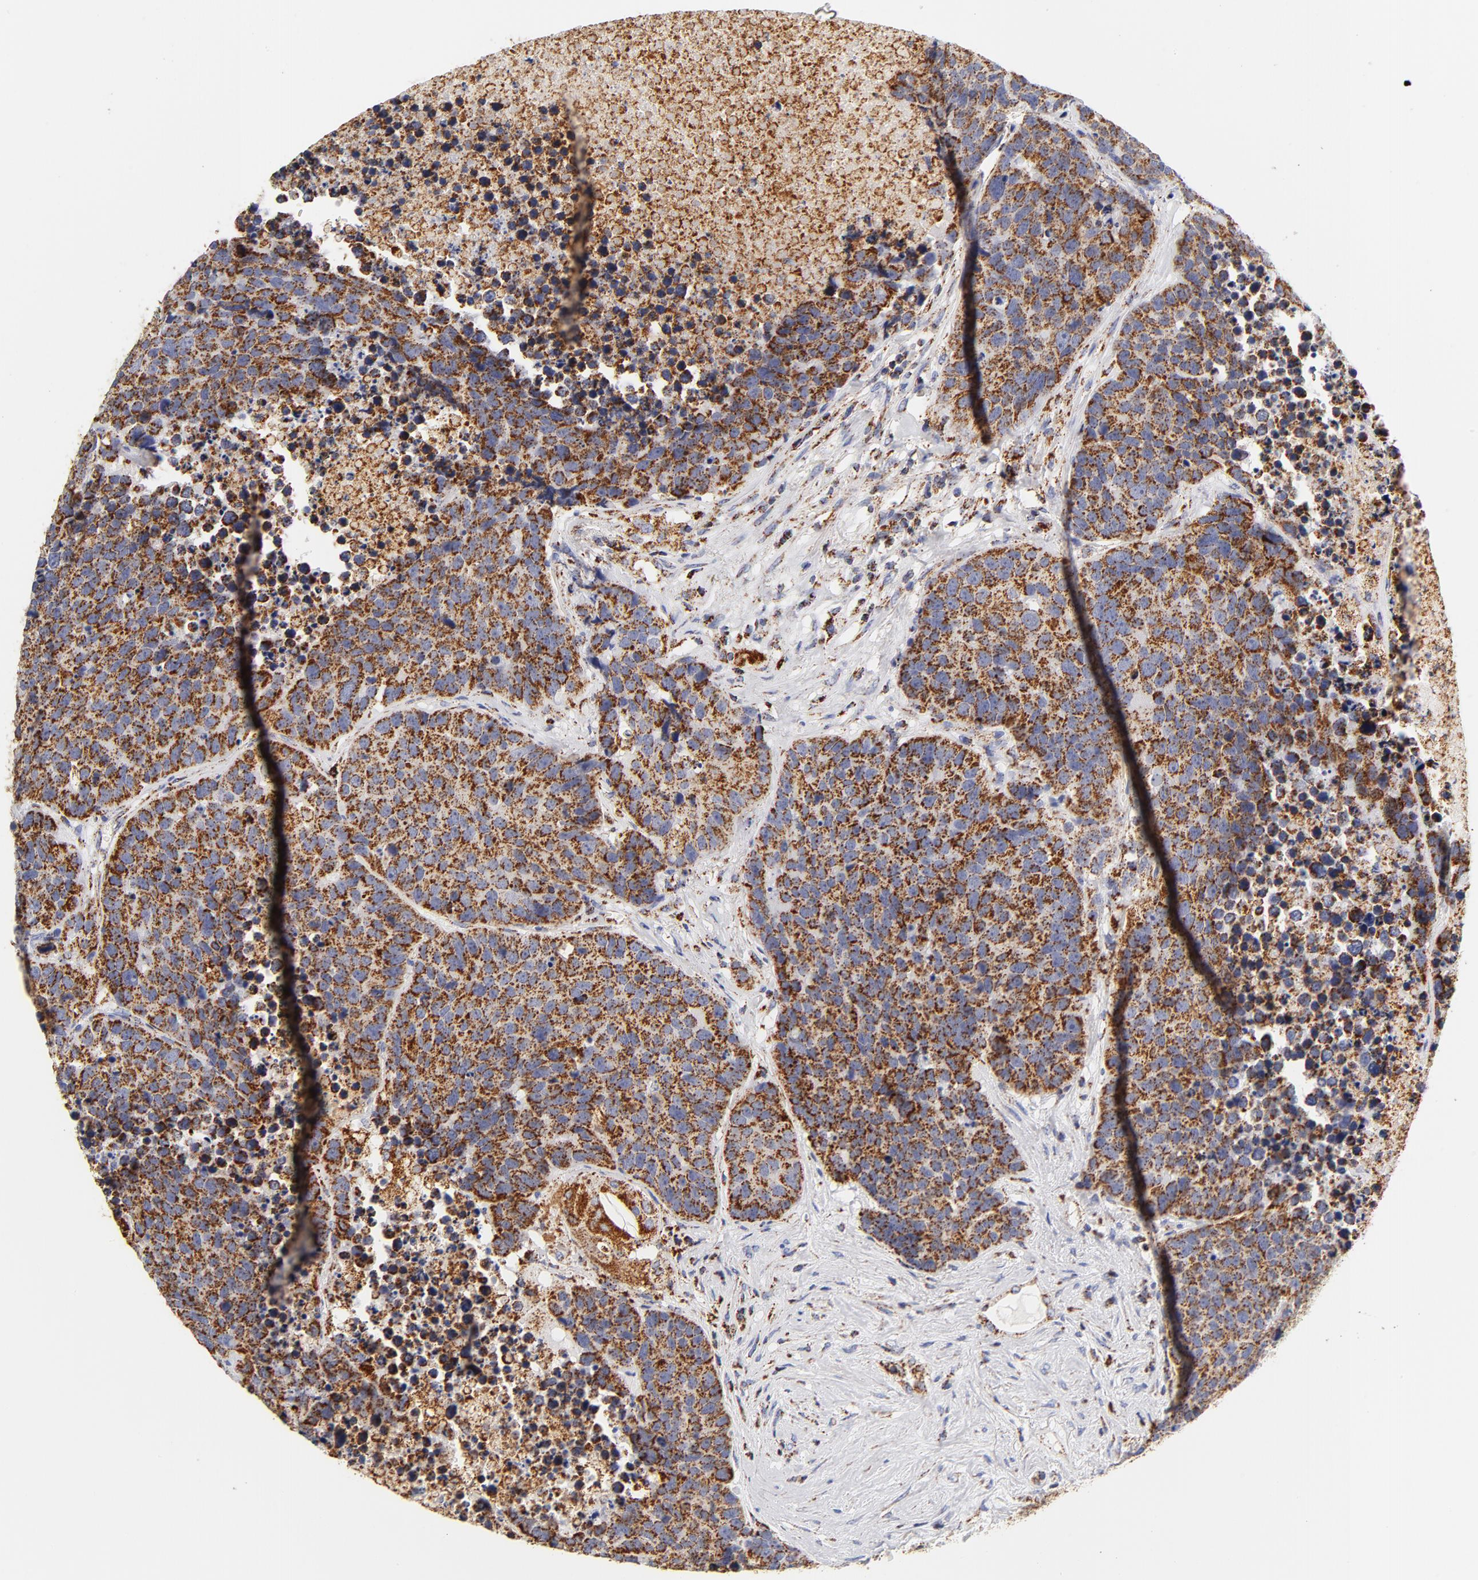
{"staining": {"intensity": "strong", "quantity": ">75%", "location": "cytoplasmic/membranous"}, "tissue": "carcinoid", "cell_type": "Tumor cells", "image_type": "cancer", "snomed": [{"axis": "morphology", "description": "Carcinoid, malignant, NOS"}, {"axis": "topography", "description": "Lung"}], "caption": "This is an image of immunohistochemistry staining of malignant carcinoid, which shows strong positivity in the cytoplasmic/membranous of tumor cells.", "gene": "ECHS1", "patient": {"sex": "male", "age": 60}}